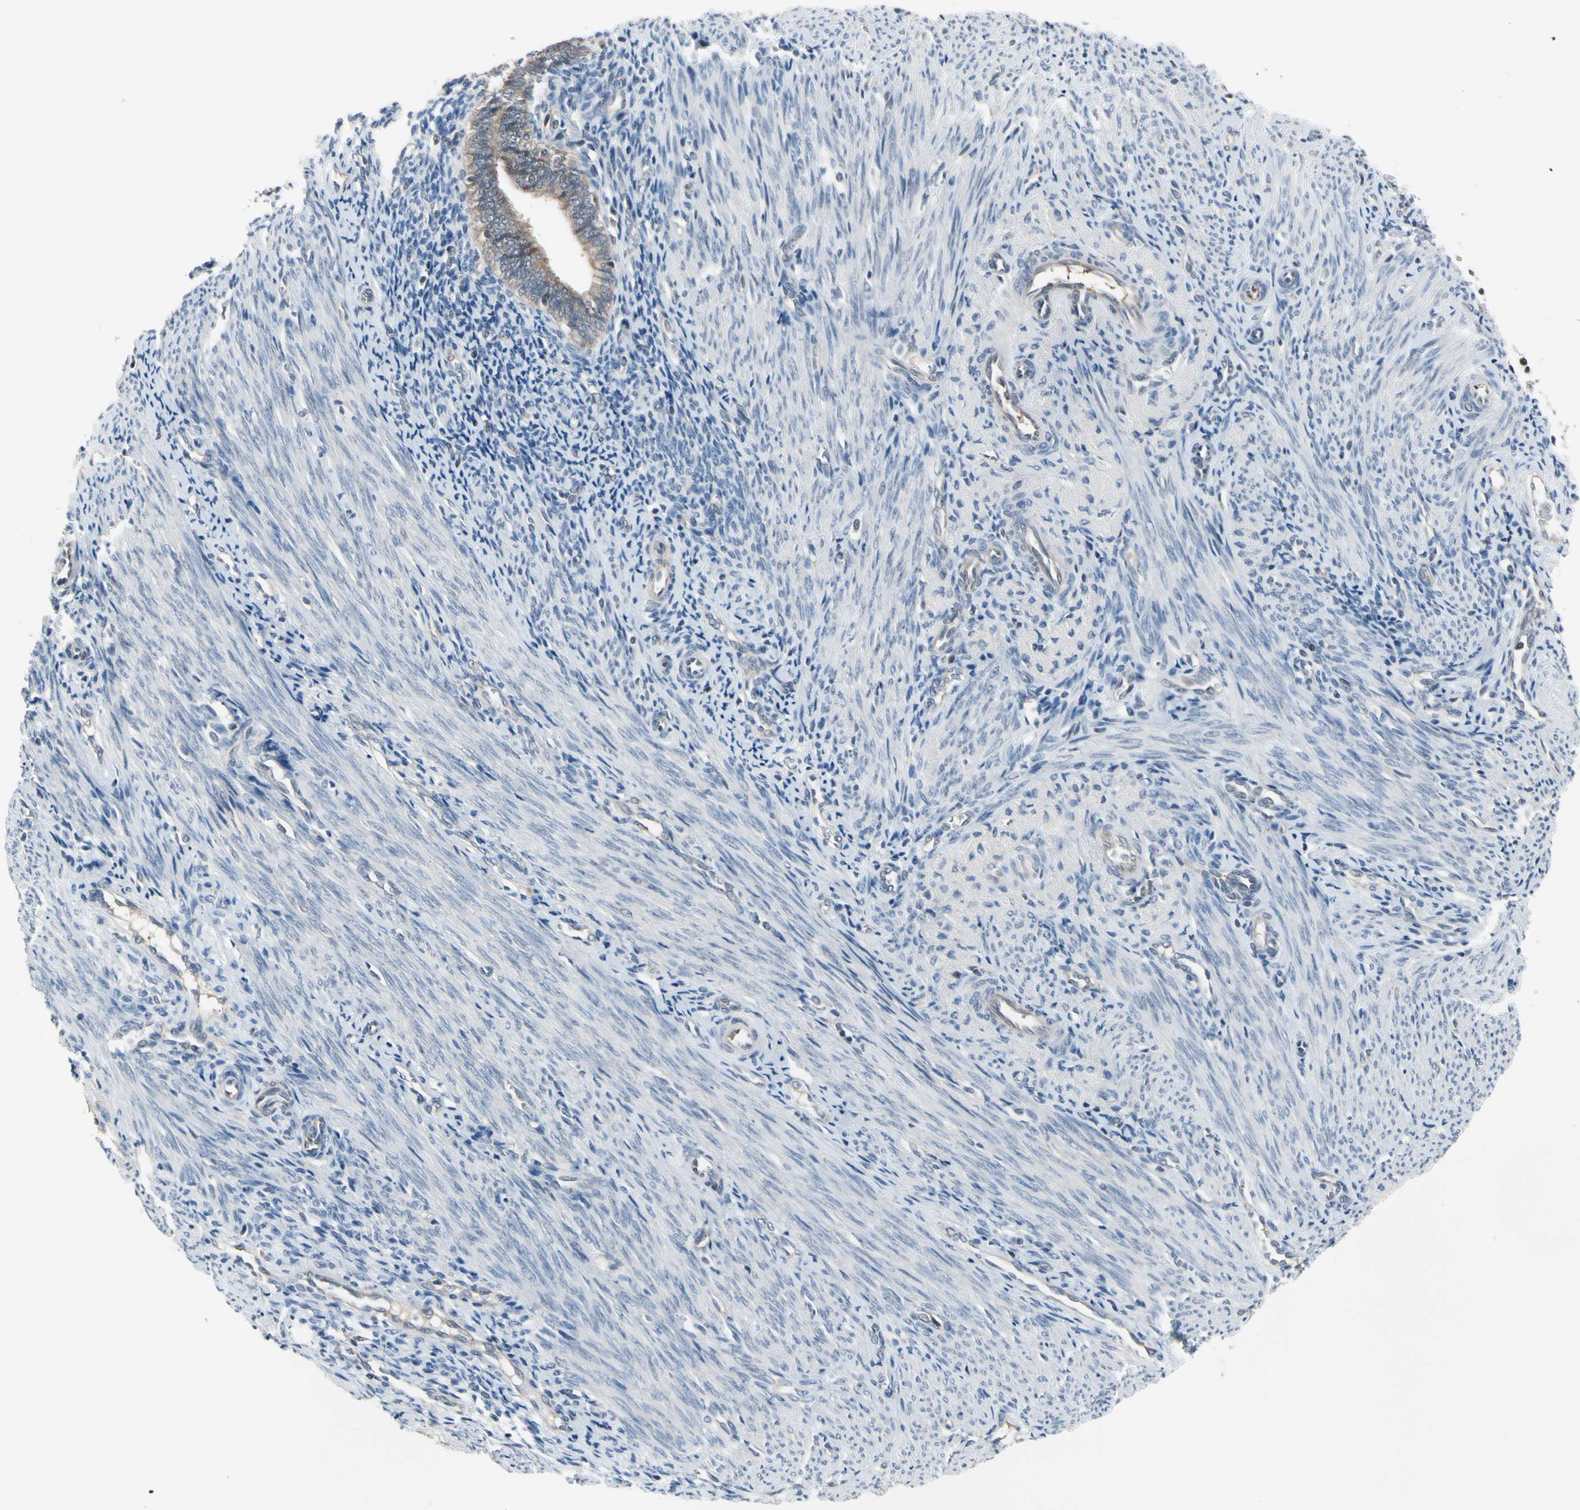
{"staining": {"intensity": "weak", "quantity": "25%-75%", "location": "cytoplasmic/membranous"}, "tissue": "endometrium", "cell_type": "Cells in endometrial stroma", "image_type": "normal", "snomed": [{"axis": "morphology", "description": "Normal tissue, NOS"}, {"axis": "topography", "description": "Uterus"}, {"axis": "topography", "description": "Endometrium"}], "caption": "Endometrium stained with immunohistochemistry displays weak cytoplasmic/membranous staining in approximately 25%-75% of cells in endometrial stroma. (brown staining indicates protein expression, while blue staining denotes nuclei).", "gene": "ENSG00000256646", "patient": {"sex": "female", "age": 33}}